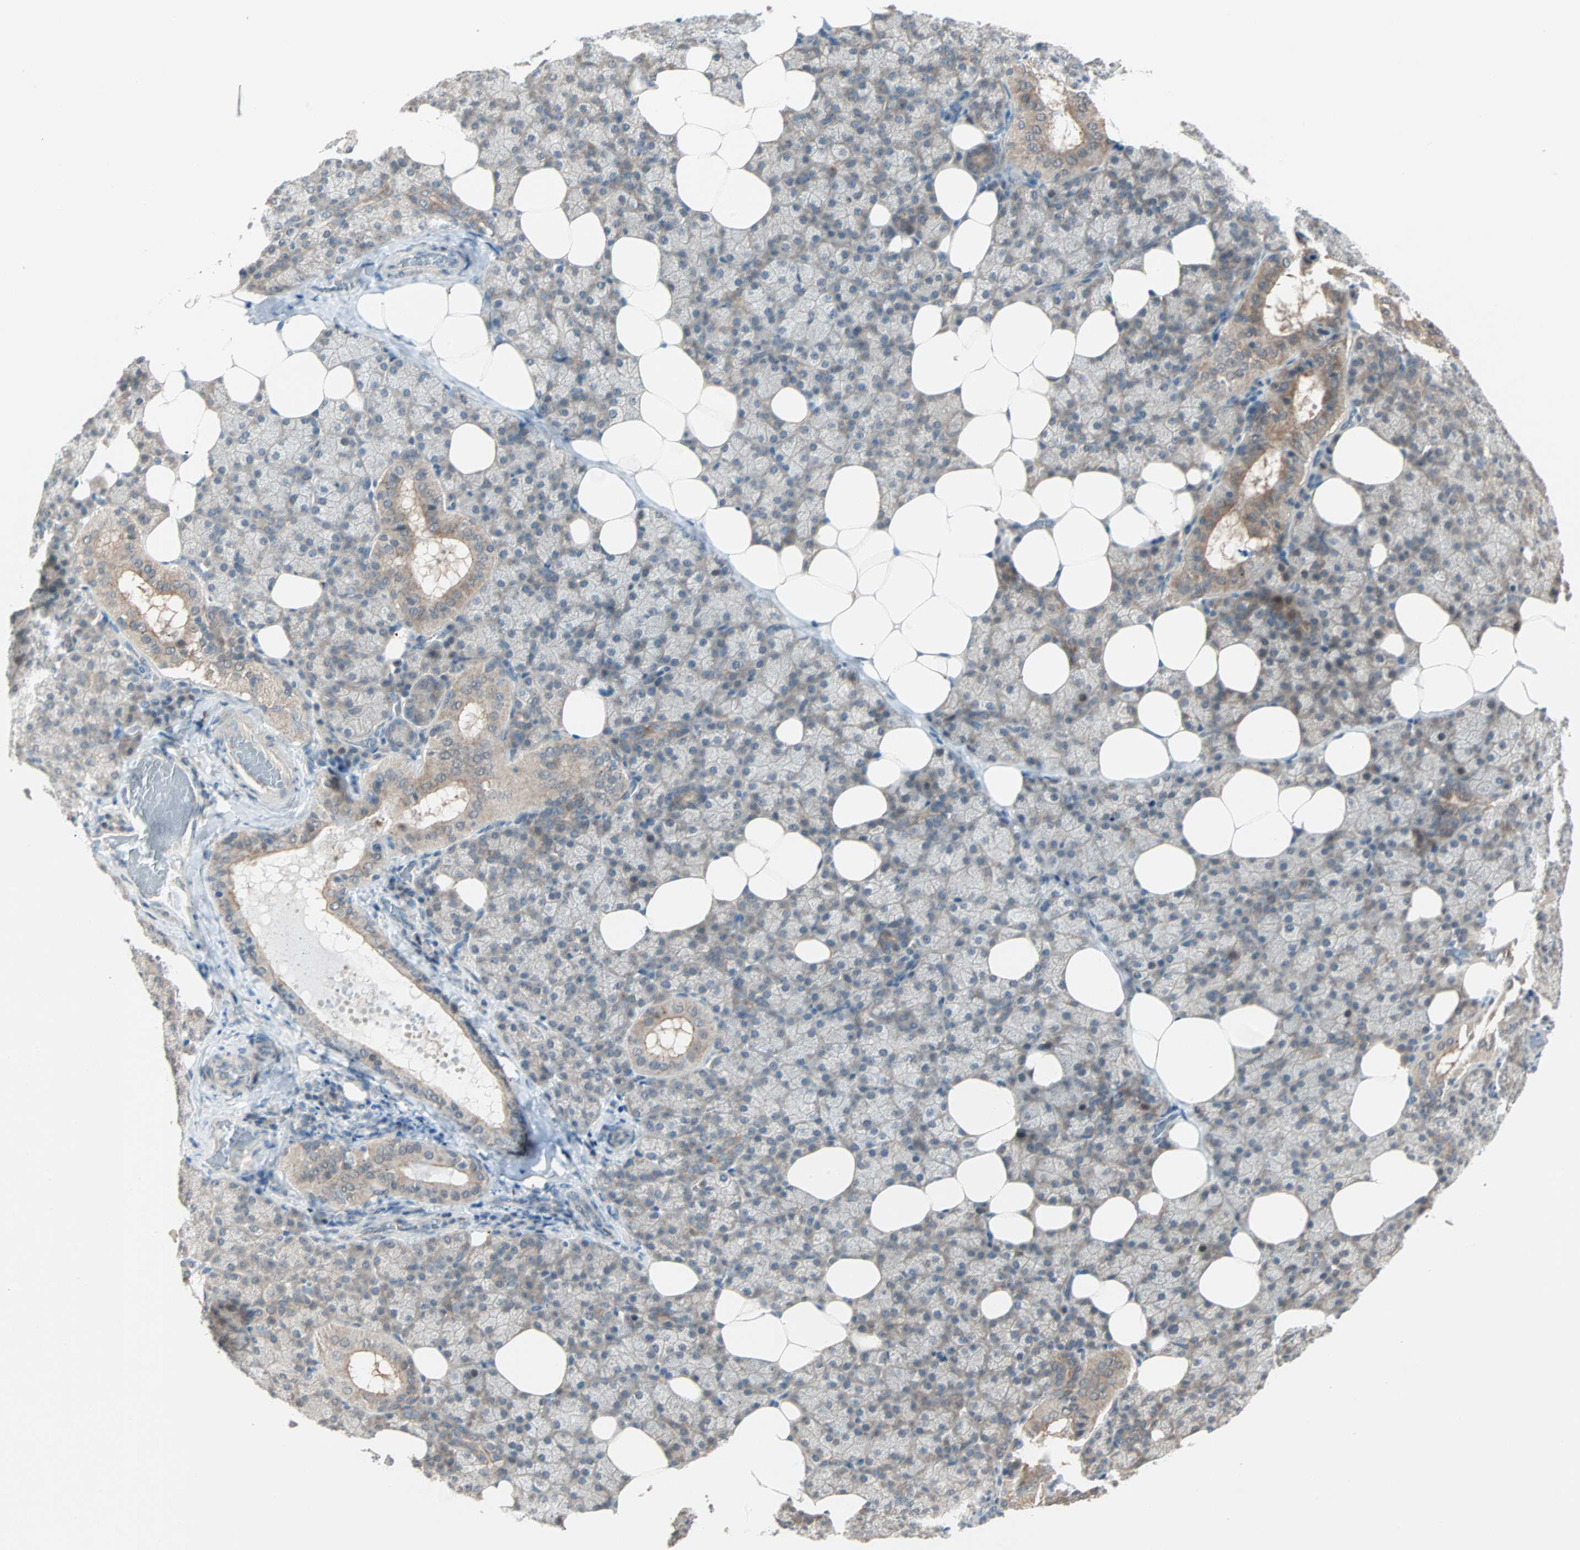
{"staining": {"intensity": "weak", "quantity": "25%-75%", "location": "cytoplasmic/membranous"}, "tissue": "salivary gland", "cell_type": "Glandular cells", "image_type": "normal", "snomed": [{"axis": "morphology", "description": "Normal tissue, NOS"}, {"axis": "topography", "description": "Lymph node"}, {"axis": "topography", "description": "Salivary gland"}], "caption": "Protein staining shows weak cytoplasmic/membranous staining in about 25%-75% of glandular cells in normal salivary gland.", "gene": "RTL6", "patient": {"sex": "male", "age": 8}}